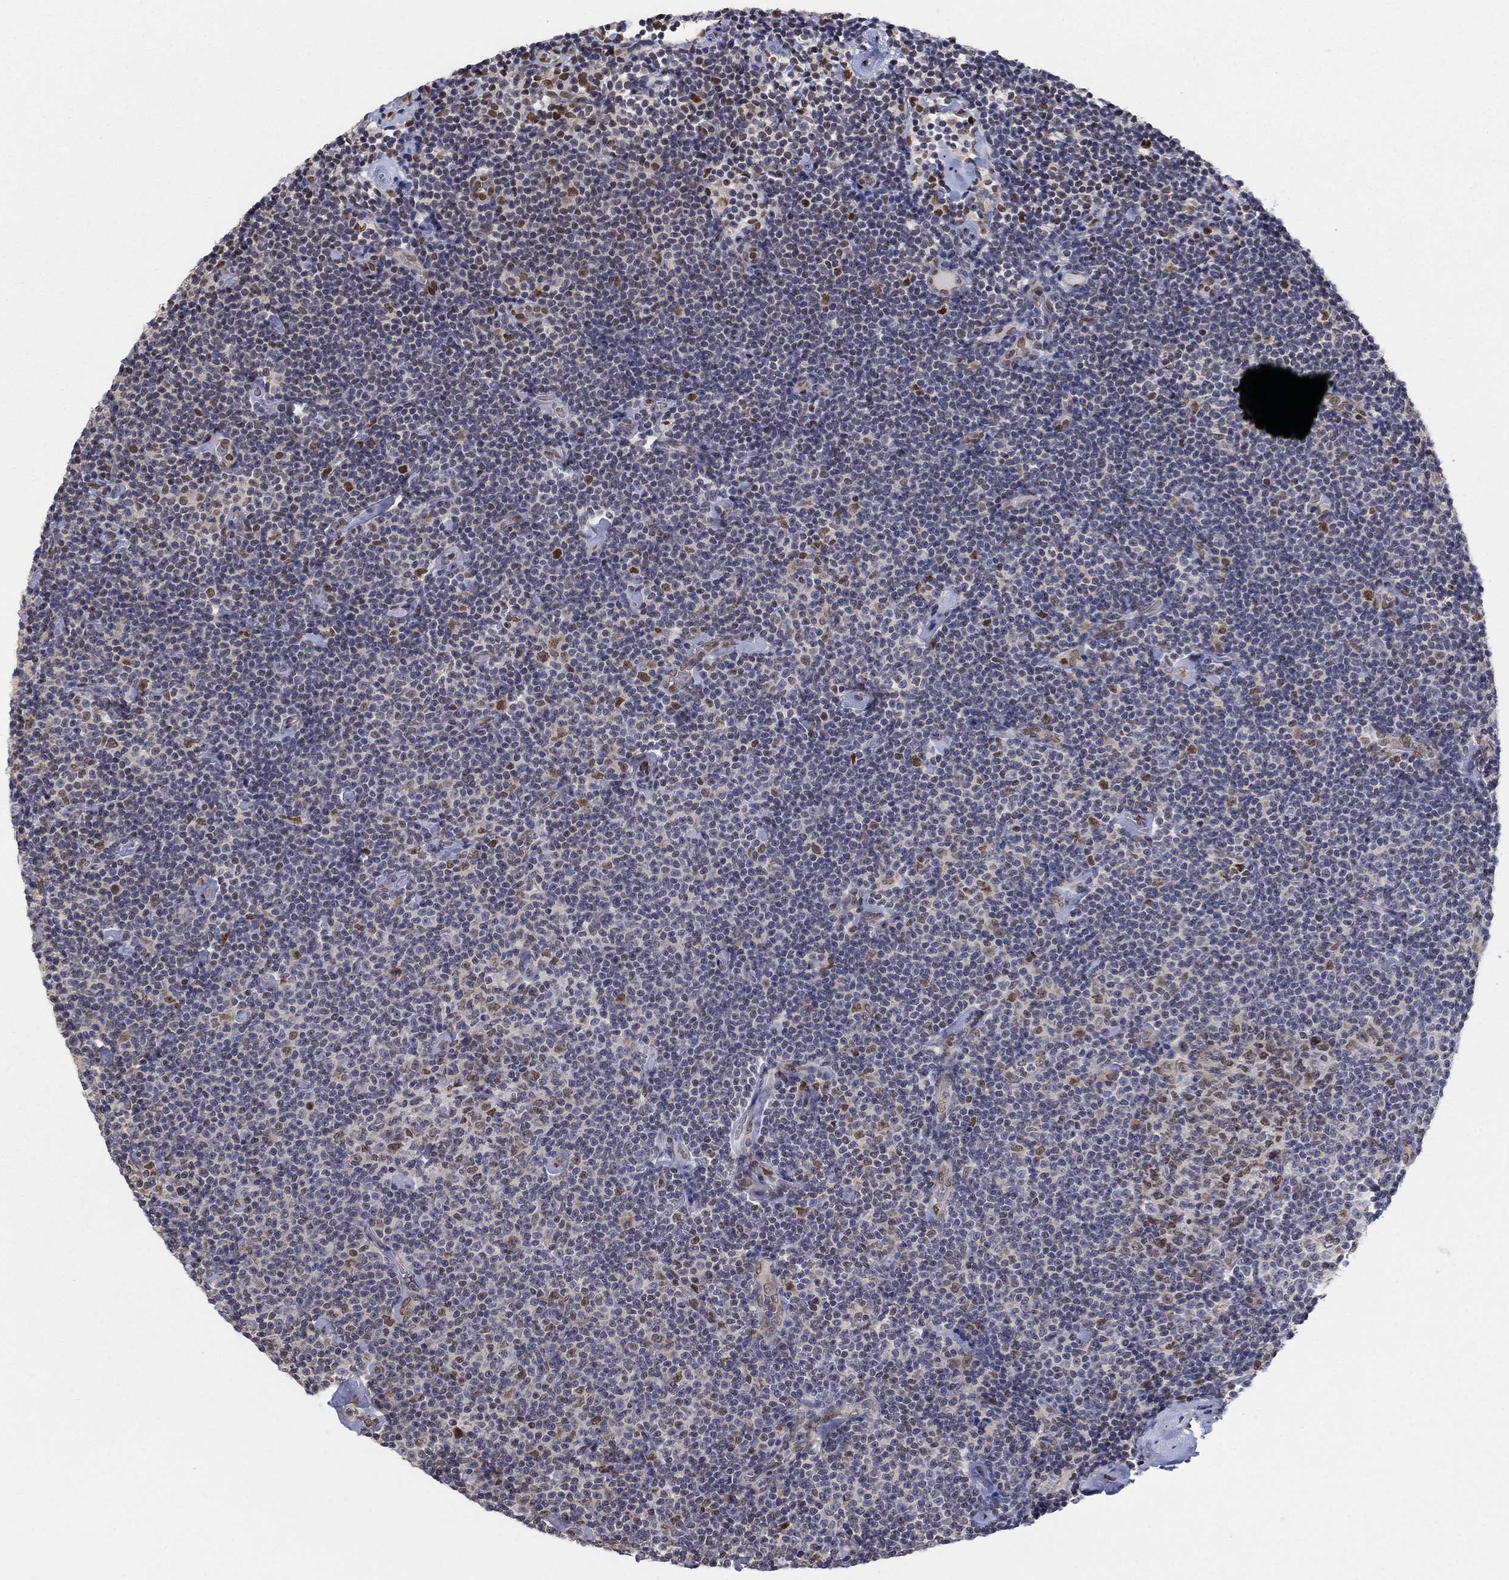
{"staining": {"intensity": "moderate", "quantity": "<25%", "location": "nuclear"}, "tissue": "lymphoma", "cell_type": "Tumor cells", "image_type": "cancer", "snomed": [{"axis": "morphology", "description": "Malignant lymphoma, non-Hodgkin's type, Low grade"}, {"axis": "topography", "description": "Lymph node"}], "caption": "Immunohistochemical staining of human lymphoma exhibits low levels of moderate nuclear staining in about <25% of tumor cells.", "gene": "CENPE", "patient": {"sex": "male", "age": 81}}